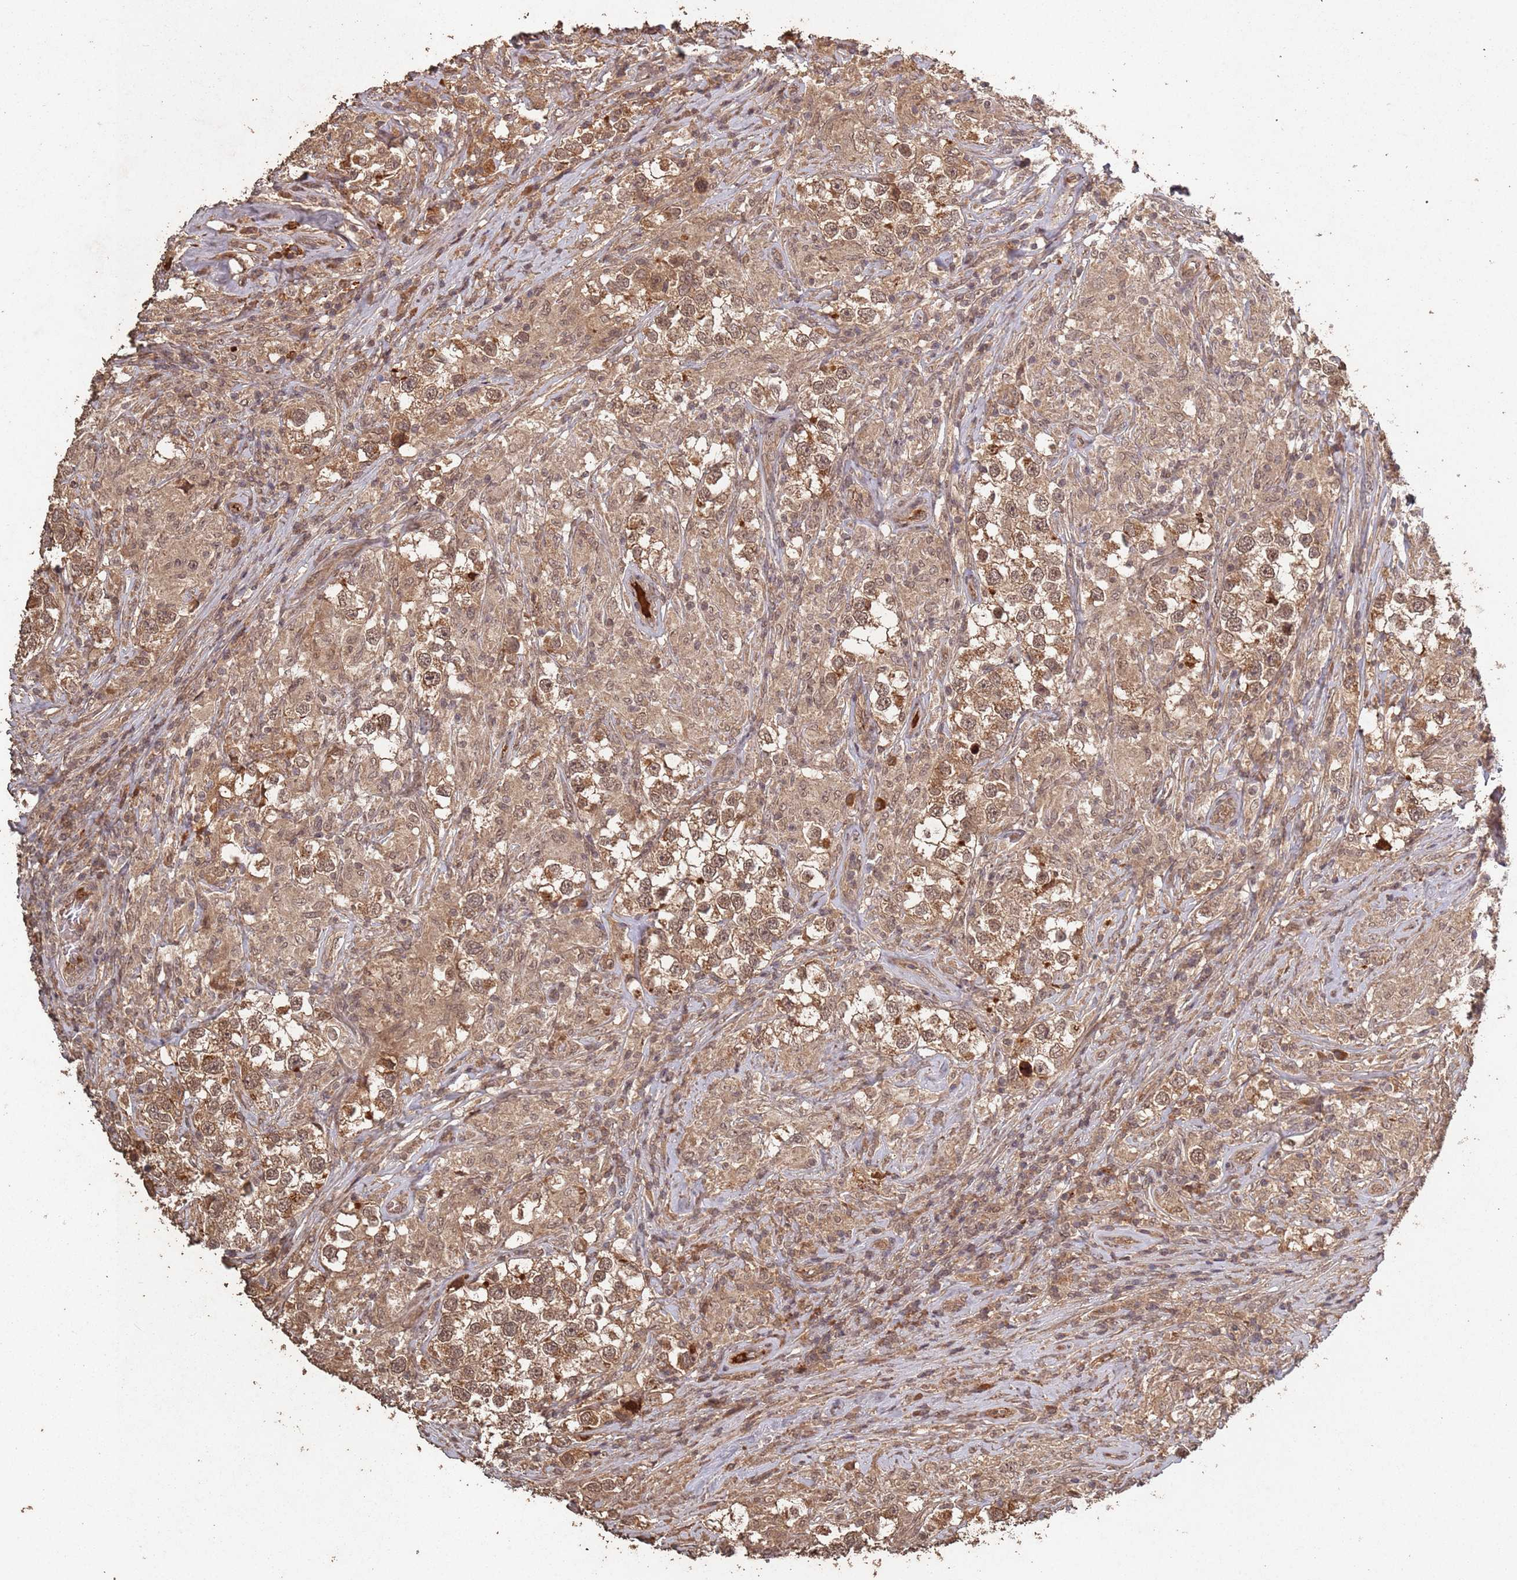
{"staining": {"intensity": "moderate", "quantity": ">75%", "location": "cytoplasmic/membranous,nuclear"}, "tissue": "testis cancer", "cell_type": "Tumor cells", "image_type": "cancer", "snomed": [{"axis": "morphology", "description": "Seminoma, NOS"}, {"axis": "topography", "description": "Testis"}], "caption": "Testis seminoma stained for a protein (brown) demonstrates moderate cytoplasmic/membranous and nuclear positive positivity in approximately >75% of tumor cells.", "gene": "FRAT1", "patient": {"sex": "male", "age": 46}}